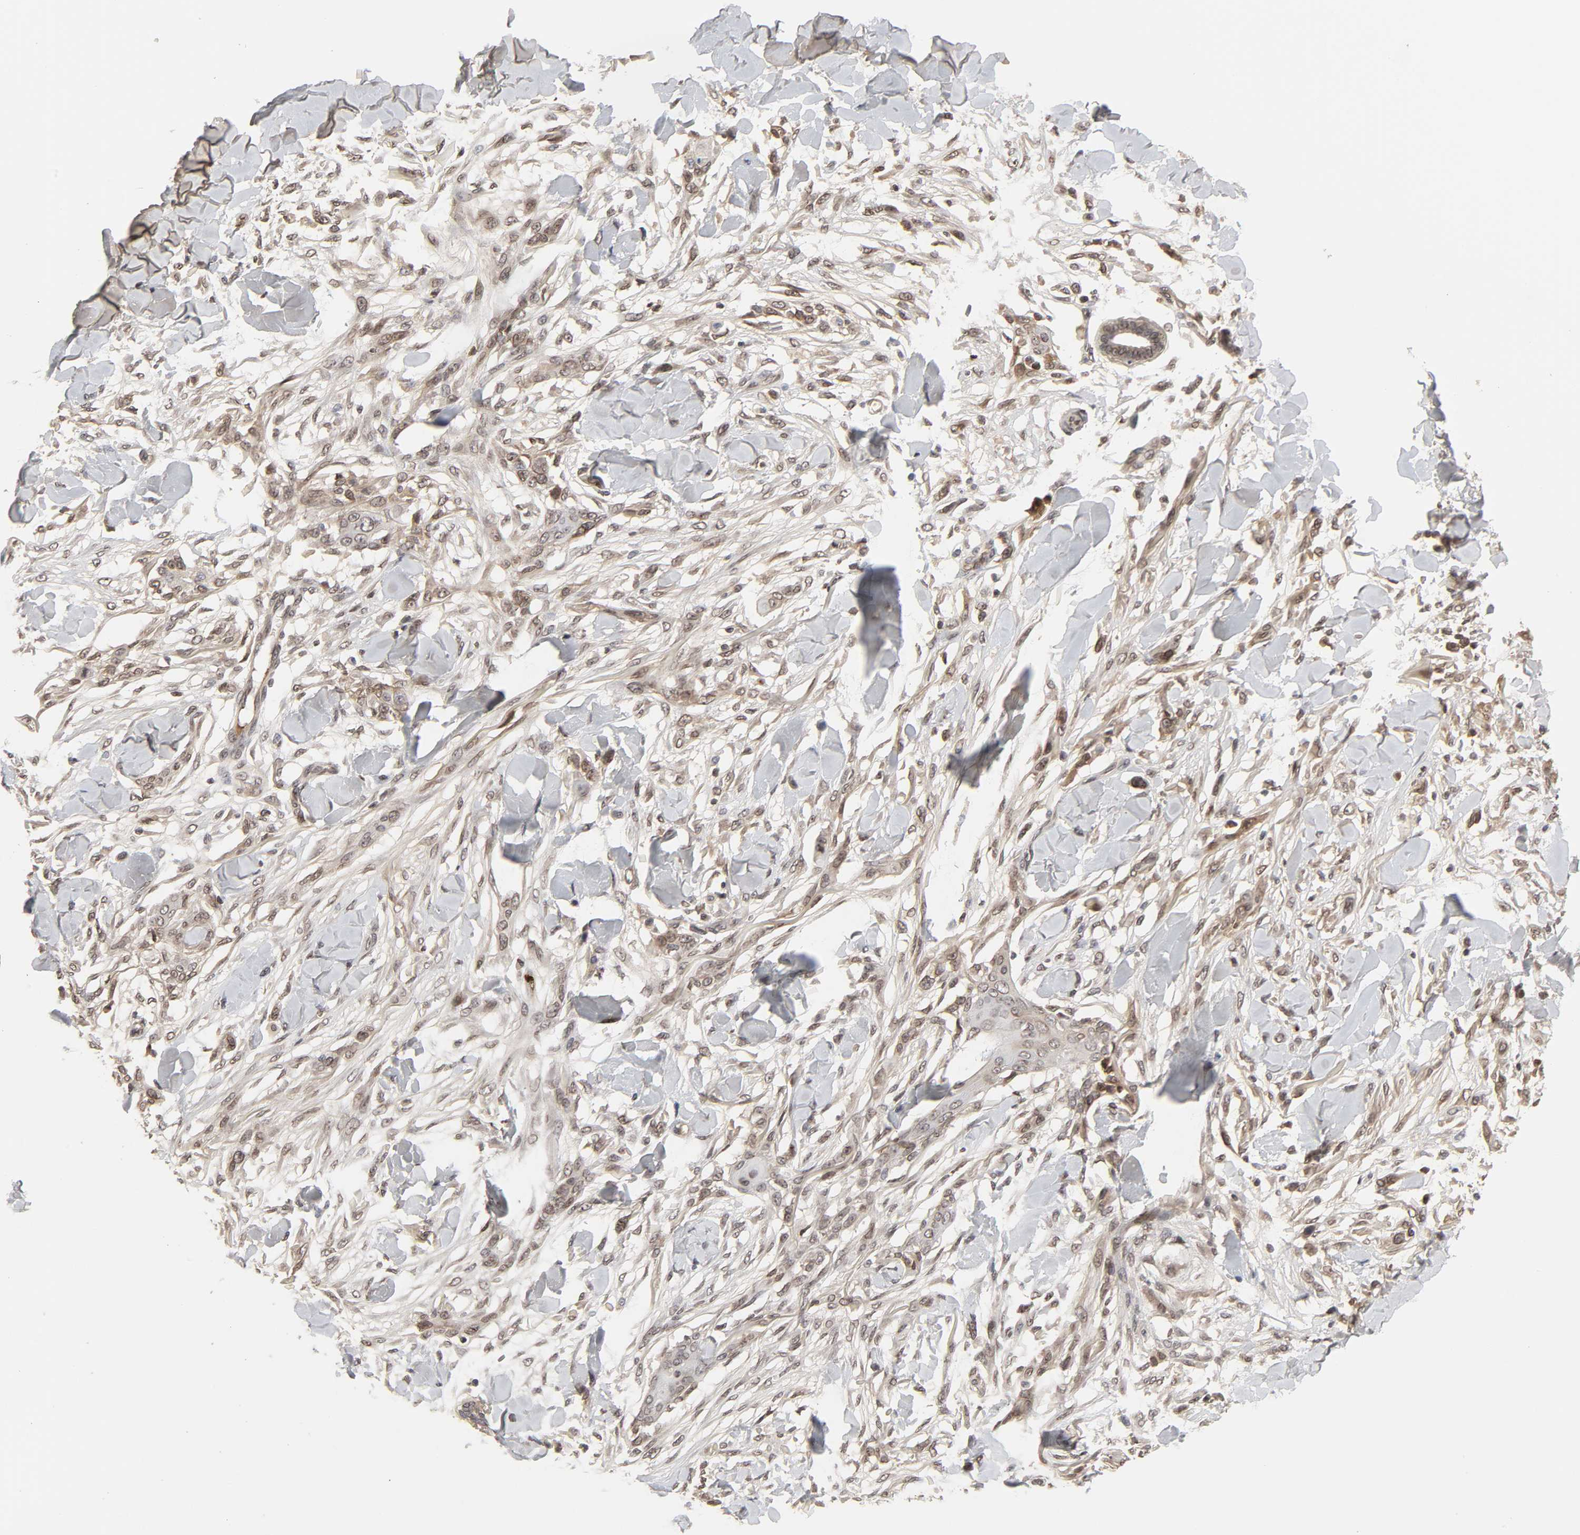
{"staining": {"intensity": "moderate", "quantity": ">75%", "location": "cytoplasmic/membranous,nuclear"}, "tissue": "skin cancer", "cell_type": "Tumor cells", "image_type": "cancer", "snomed": [{"axis": "morphology", "description": "Normal tissue, NOS"}, {"axis": "morphology", "description": "Squamous cell carcinoma, NOS"}, {"axis": "topography", "description": "Skin"}], "caption": "Protein staining of skin squamous cell carcinoma tissue demonstrates moderate cytoplasmic/membranous and nuclear positivity in approximately >75% of tumor cells. Ihc stains the protein in brown and the nuclei are stained blue.", "gene": "CPN2", "patient": {"sex": "female", "age": 59}}